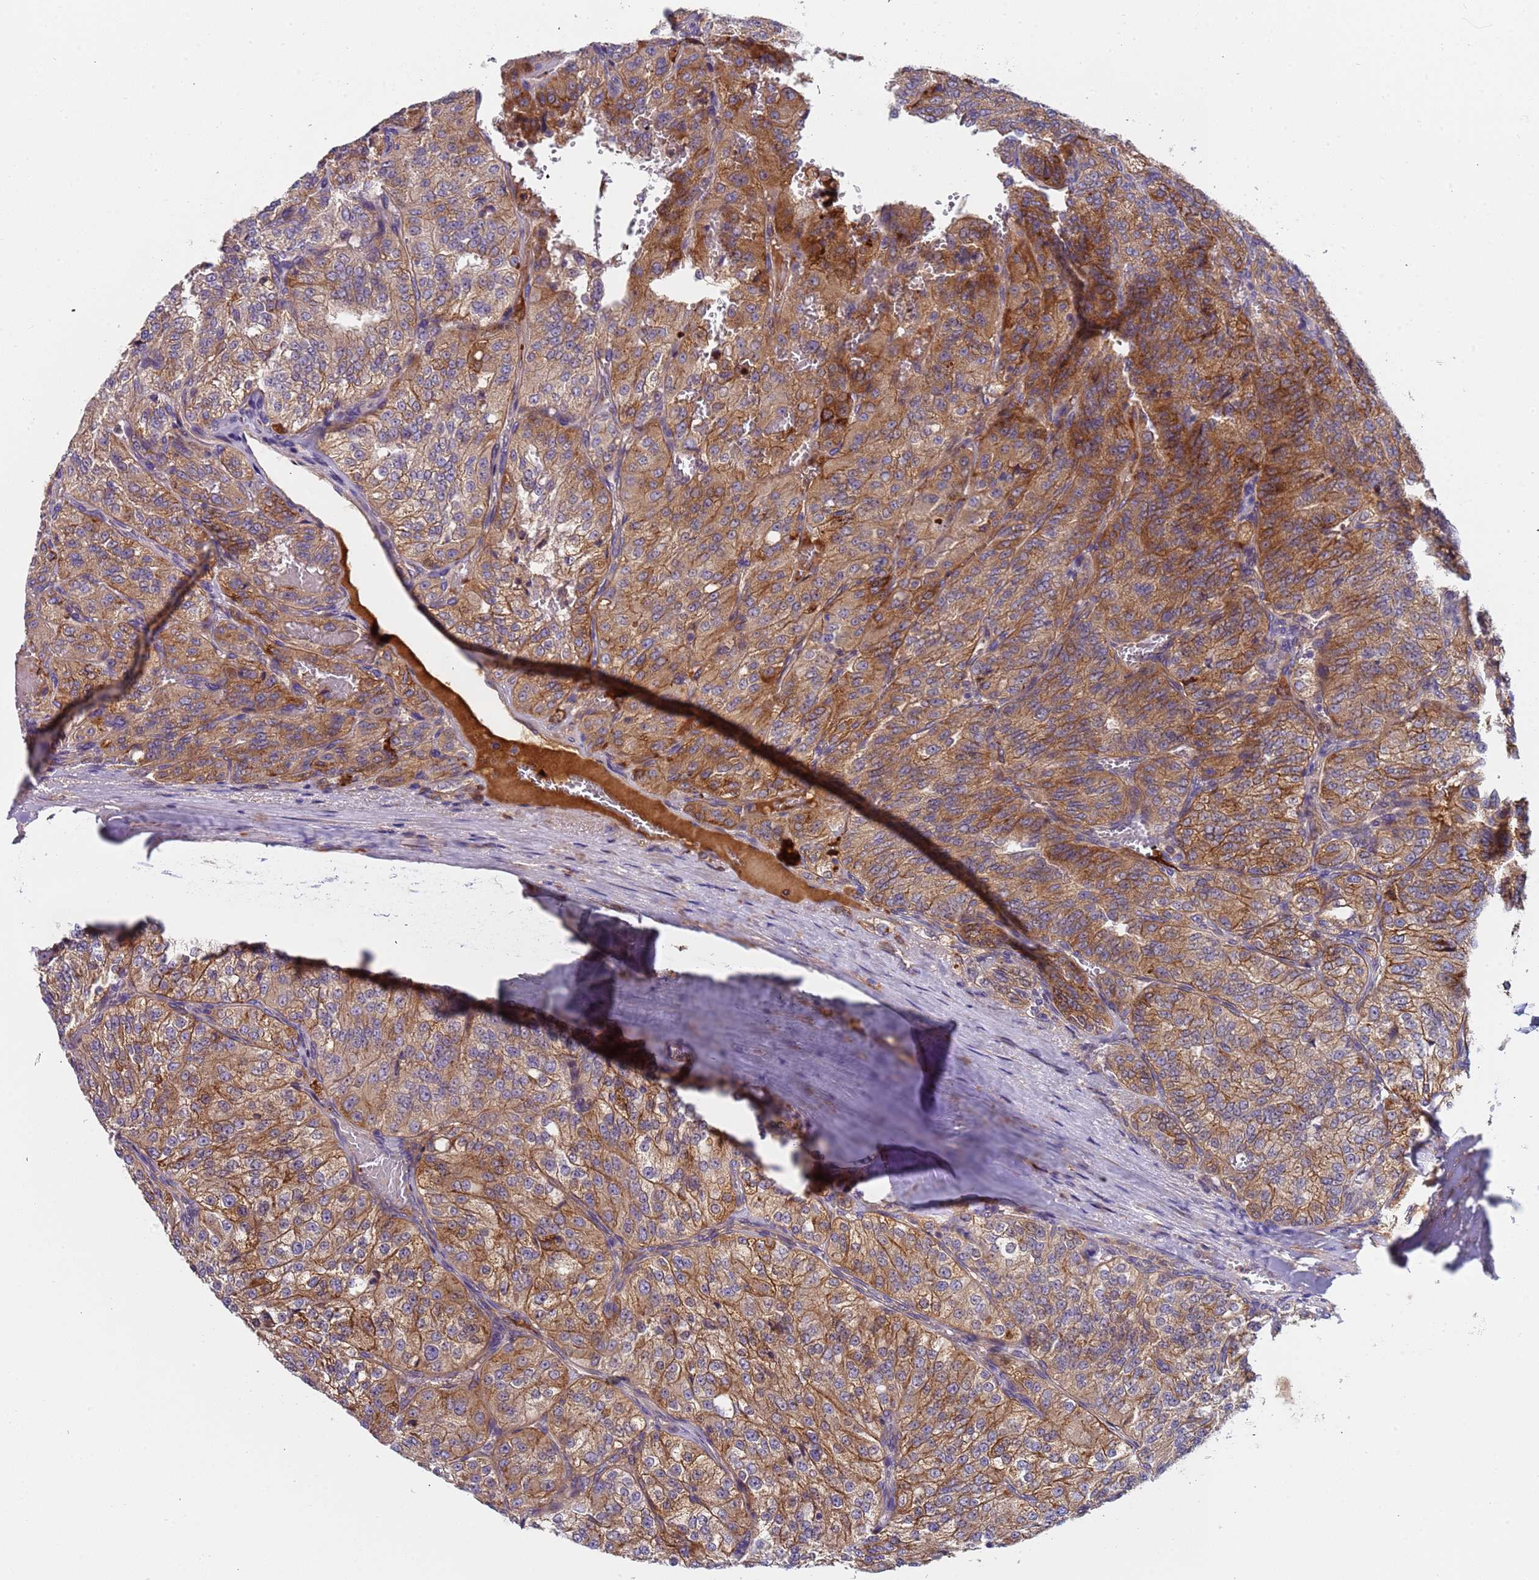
{"staining": {"intensity": "moderate", "quantity": ">75%", "location": "cytoplasmic/membranous"}, "tissue": "renal cancer", "cell_type": "Tumor cells", "image_type": "cancer", "snomed": [{"axis": "morphology", "description": "Adenocarcinoma, NOS"}, {"axis": "topography", "description": "Kidney"}], "caption": "This image demonstrates IHC staining of human renal cancer, with medium moderate cytoplasmic/membranous staining in approximately >75% of tumor cells.", "gene": "PAQR7", "patient": {"sex": "female", "age": 63}}